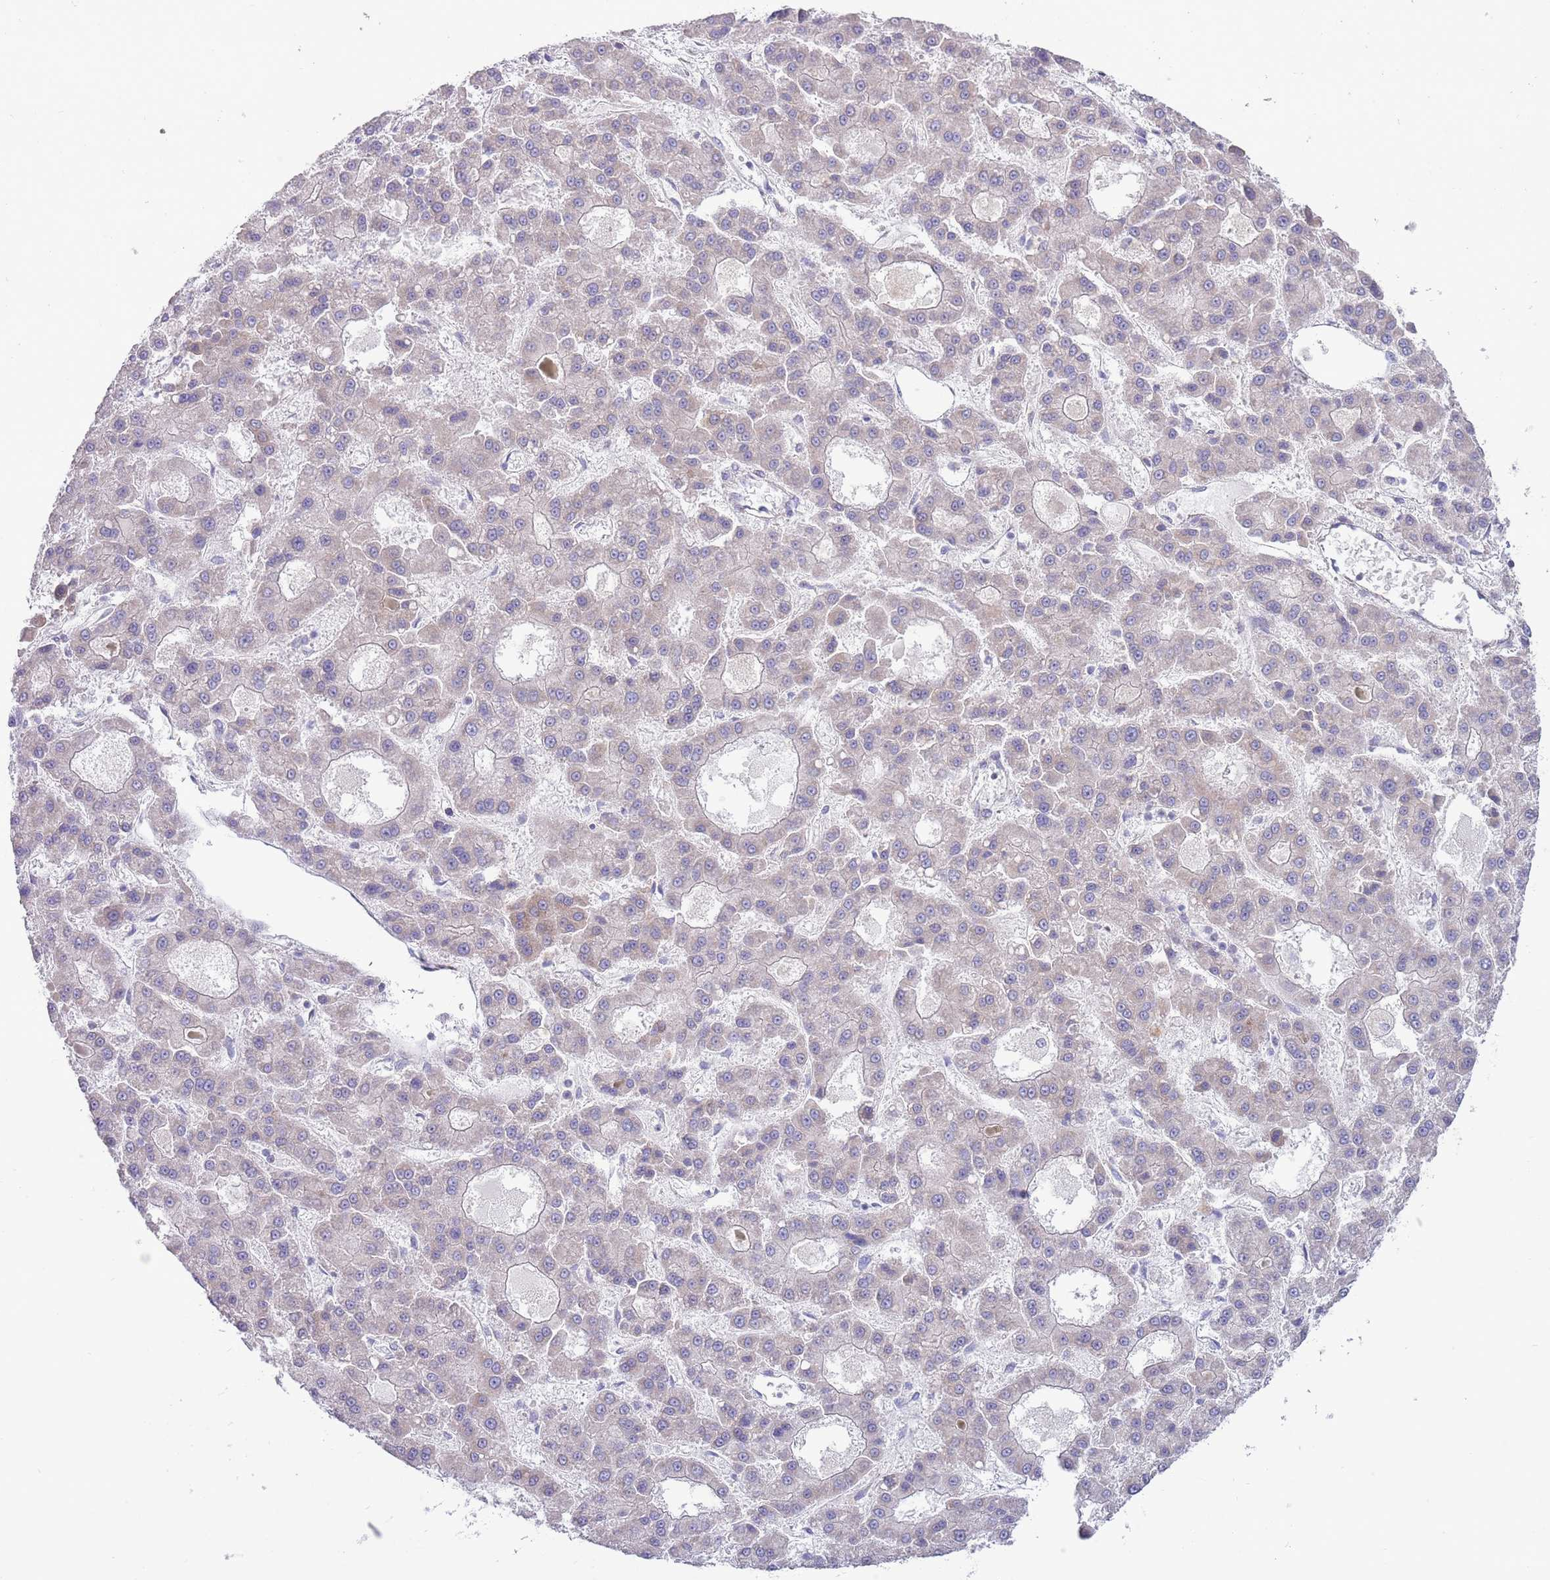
{"staining": {"intensity": "negative", "quantity": "none", "location": "none"}, "tissue": "liver cancer", "cell_type": "Tumor cells", "image_type": "cancer", "snomed": [{"axis": "morphology", "description": "Carcinoma, Hepatocellular, NOS"}, {"axis": "topography", "description": "Liver"}], "caption": "IHC micrograph of hepatocellular carcinoma (liver) stained for a protein (brown), which shows no staining in tumor cells. (Stains: DAB immunohistochemistry with hematoxylin counter stain, Microscopy: brightfield microscopy at high magnification).", "gene": "TOMM5", "patient": {"sex": "male", "age": 70}}